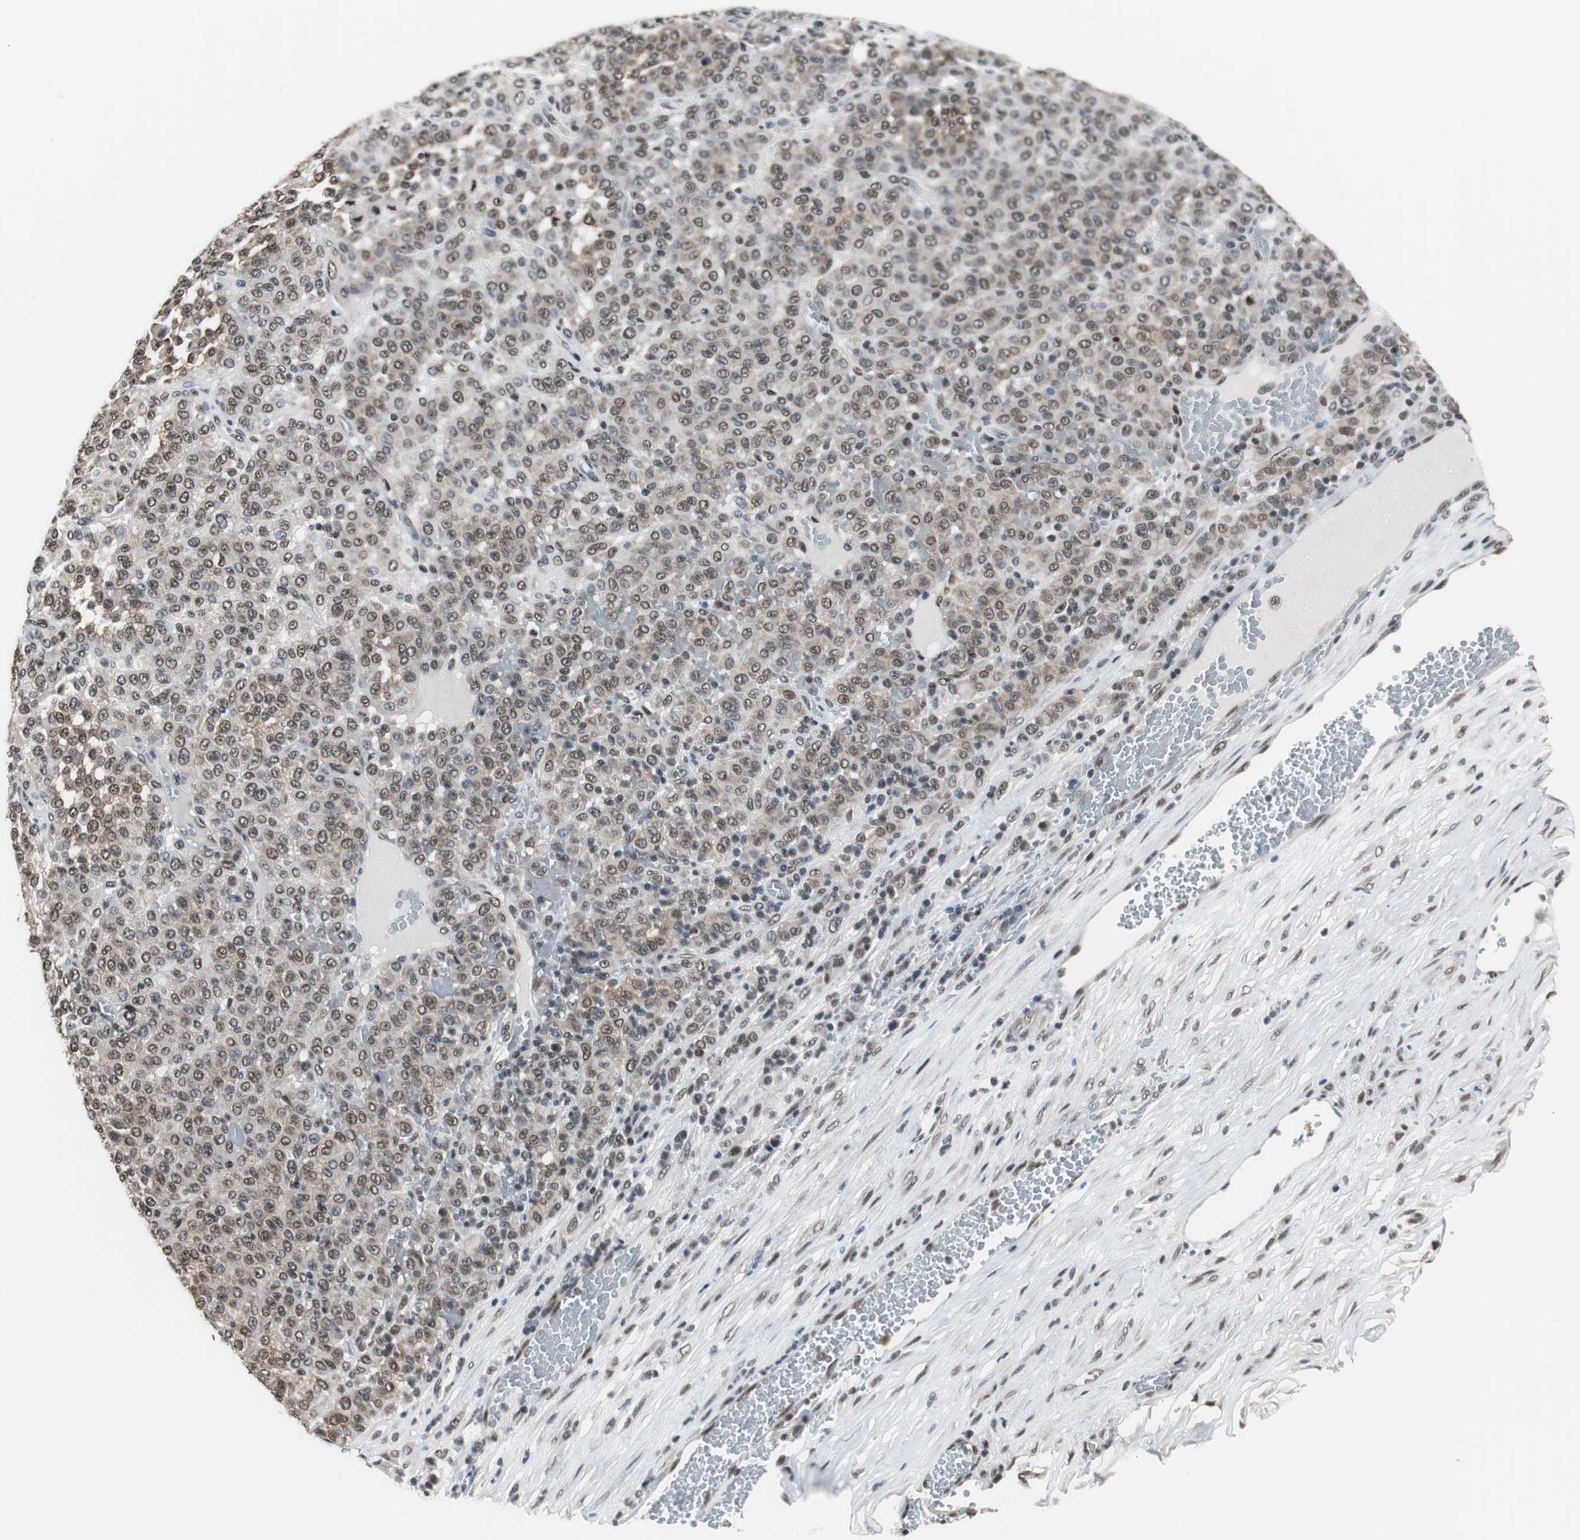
{"staining": {"intensity": "moderate", "quantity": ">75%", "location": "cytoplasmic/membranous,nuclear"}, "tissue": "melanoma", "cell_type": "Tumor cells", "image_type": "cancer", "snomed": [{"axis": "morphology", "description": "Malignant melanoma, Metastatic site"}, {"axis": "topography", "description": "Pancreas"}], "caption": "Immunohistochemistry of human melanoma displays medium levels of moderate cytoplasmic/membranous and nuclear positivity in approximately >75% of tumor cells.", "gene": "TAF7", "patient": {"sex": "female", "age": 30}}